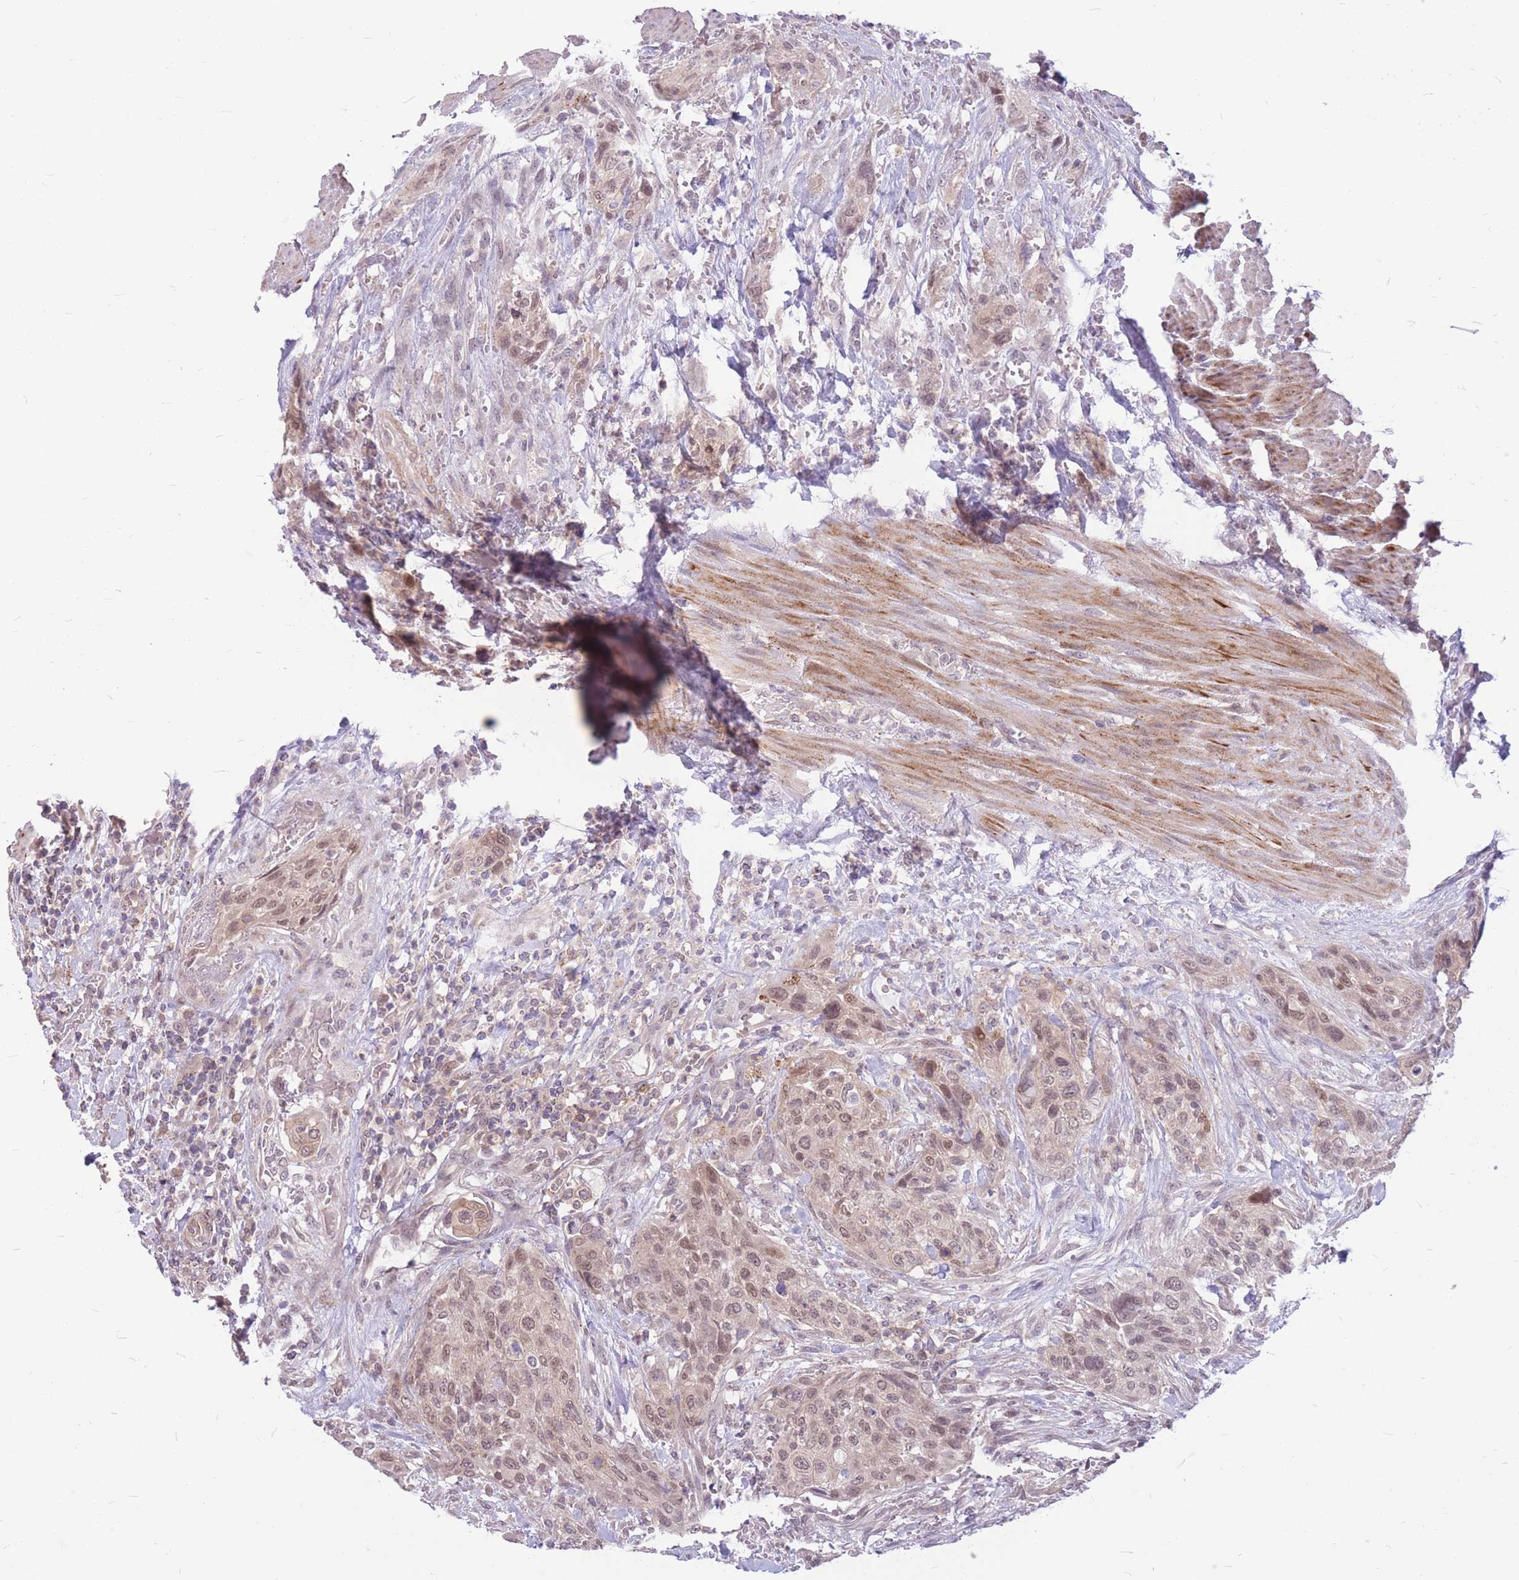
{"staining": {"intensity": "weak", "quantity": ">75%", "location": "nuclear"}, "tissue": "urothelial cancer", "cell_type": "Tumor cells", "image_type": "cancer", "snomed": [{"axis": "morphology", "description": "Urothelial carcinoma, High grade"}, {"axis": "topography", "description": "Urinary bladder"}], "caption": "Protein positivity by immunohistochemistry (IHC) shows weak nuclear expression in about >75% of tumor cells in urothelial cancer.", "gene": "TCF20", "patient": {"sex": "male", "age": 35}}